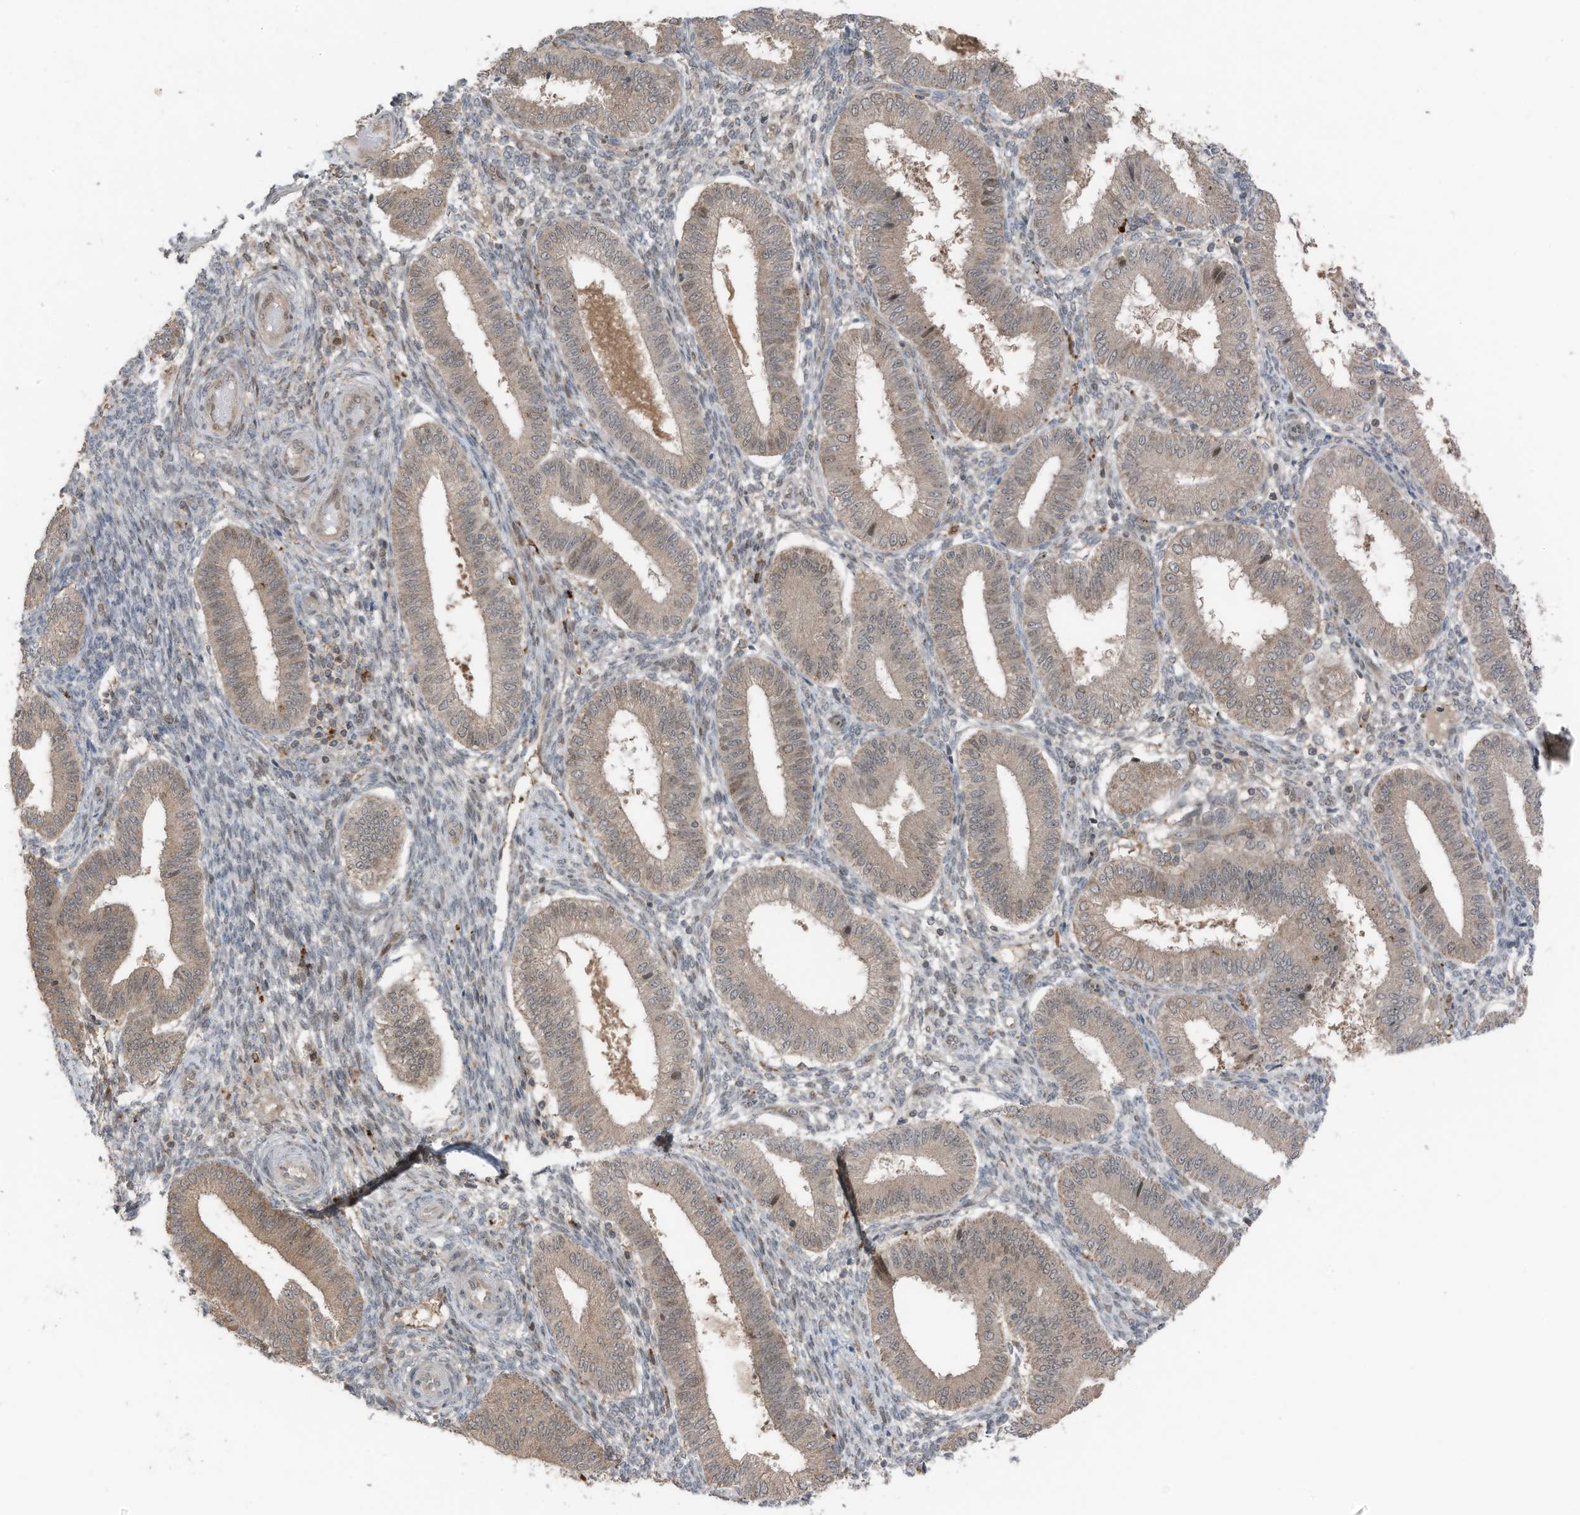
{"staining": {"intensity": "moderate", "quantity": "<25%", "location": "cytoplasmic/membranous"}, "tissue": "endometrium", "cell_type": "Cells in endometrial stroma", "image_type": "normal", "snomed": [{"axis": "morphology", "description": "Normal tissue, NOS"}, {"axis": "topography", "description": "Endometrium"}], "caption": "Endometrium stained for a protein (brown) demonstrates moderate cytoplasmic/membranous positive positivity in about <25% of cells in endometrial stroma.", "gene": "TXNDC9", "patient": {"sex": "female", "age": 39}}